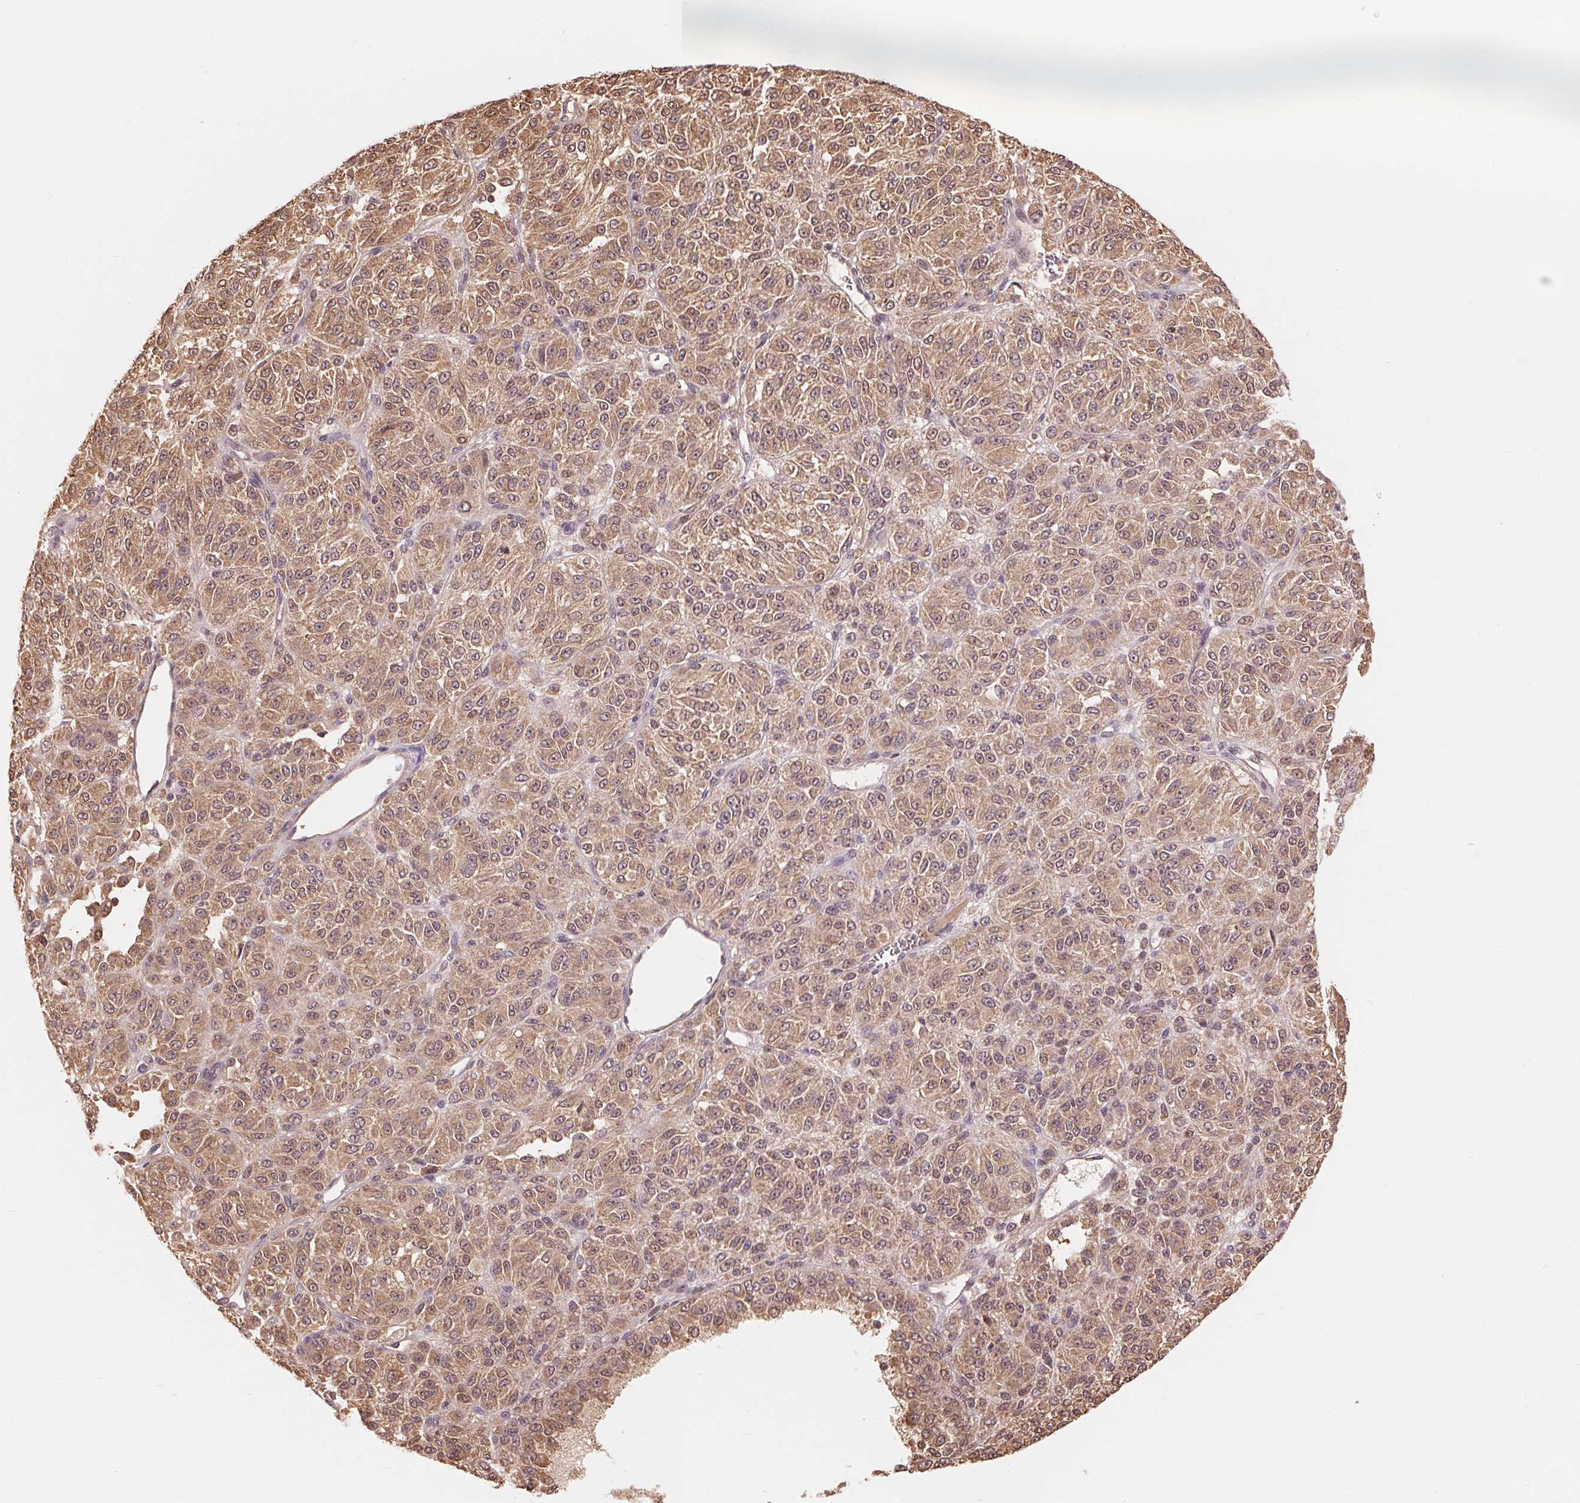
{"staining": {"intensity": "moderate", "quantity": ">75%", "location": "cytoplasmic/membranous,nuclear"}, "tissue": "melanoma", "cell_type": "Tumor cells", "image_type": "cancer", "snomed": [{"axis": "morphology", "description": "Malignant melanoma, Metastatic site"}, {"axis": "topography", "description": "Brain"}], "caption": "Immunohistochemical staining of malignant melanoma (metastatic site) displays medium levels of moderate cytoplasmic/membranous and nuclear expression in about >75% of tumor cells.", "gene": "TMEM273", "patient": {"sex": "female", "age": 56}}